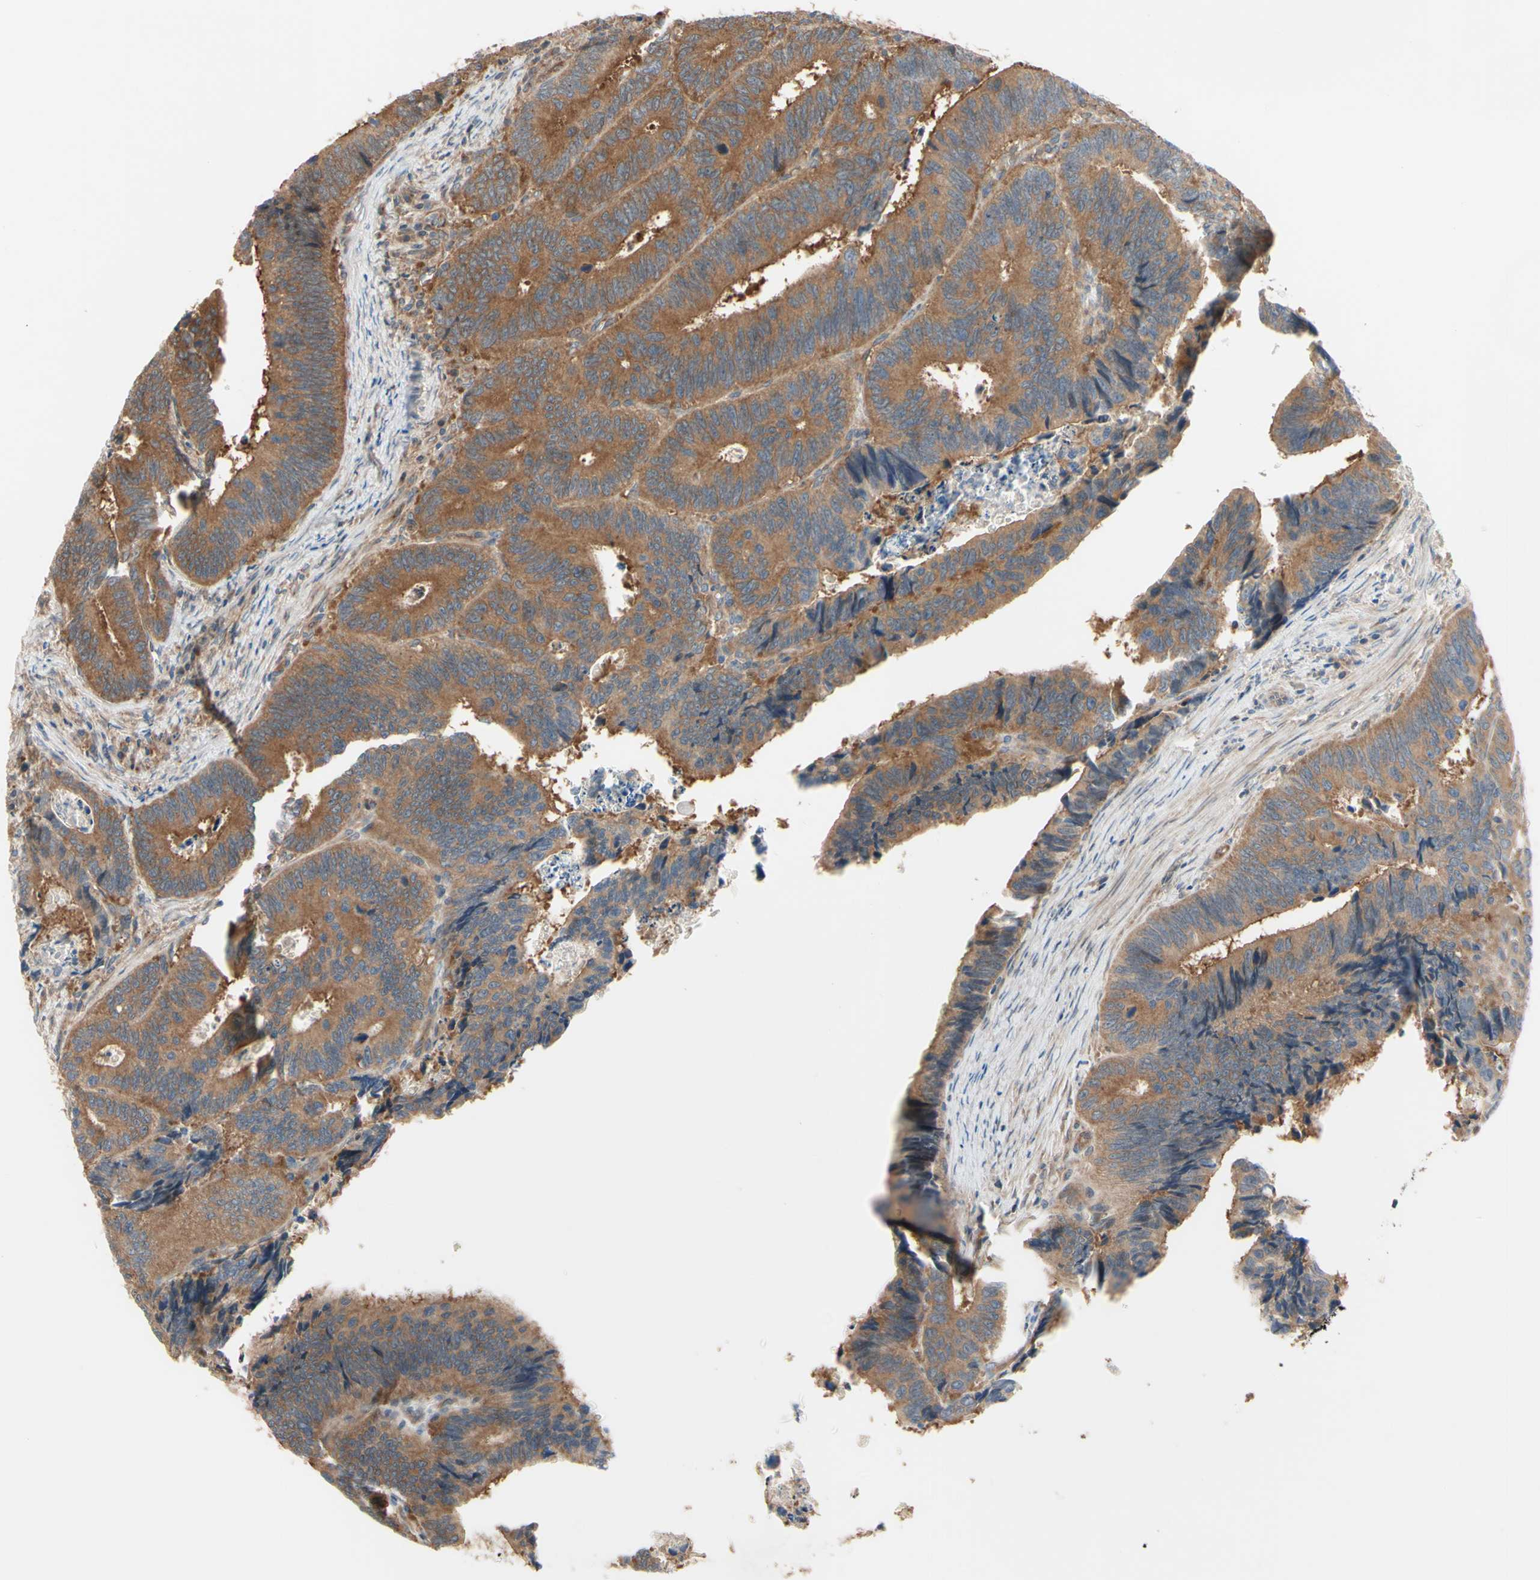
{"staining": {"intensity": "moderate", "quantity": ">75%", "location": "cytoplasmic/membranous"}, "tissue": "colorectal cancer", "cell_type": "Tumor cells", "image_type": "cancer", "snomed": [{"axis": "morphology", "description": "Inflammation, NOS"}, {"axis": "morphology", "description": "Adenocarcinoma, NOS"}, {"axis": "topography", "description": "Colon"}], "caption": "A medium amount of moderate cytoplasmic/membranous staining is appreciated in approximately >75% of tumor cells in adenocarcinoma (colorectal) tissue.", "gene": "DYNLRB1", "patient": {"sex": "male", "age": 72}}